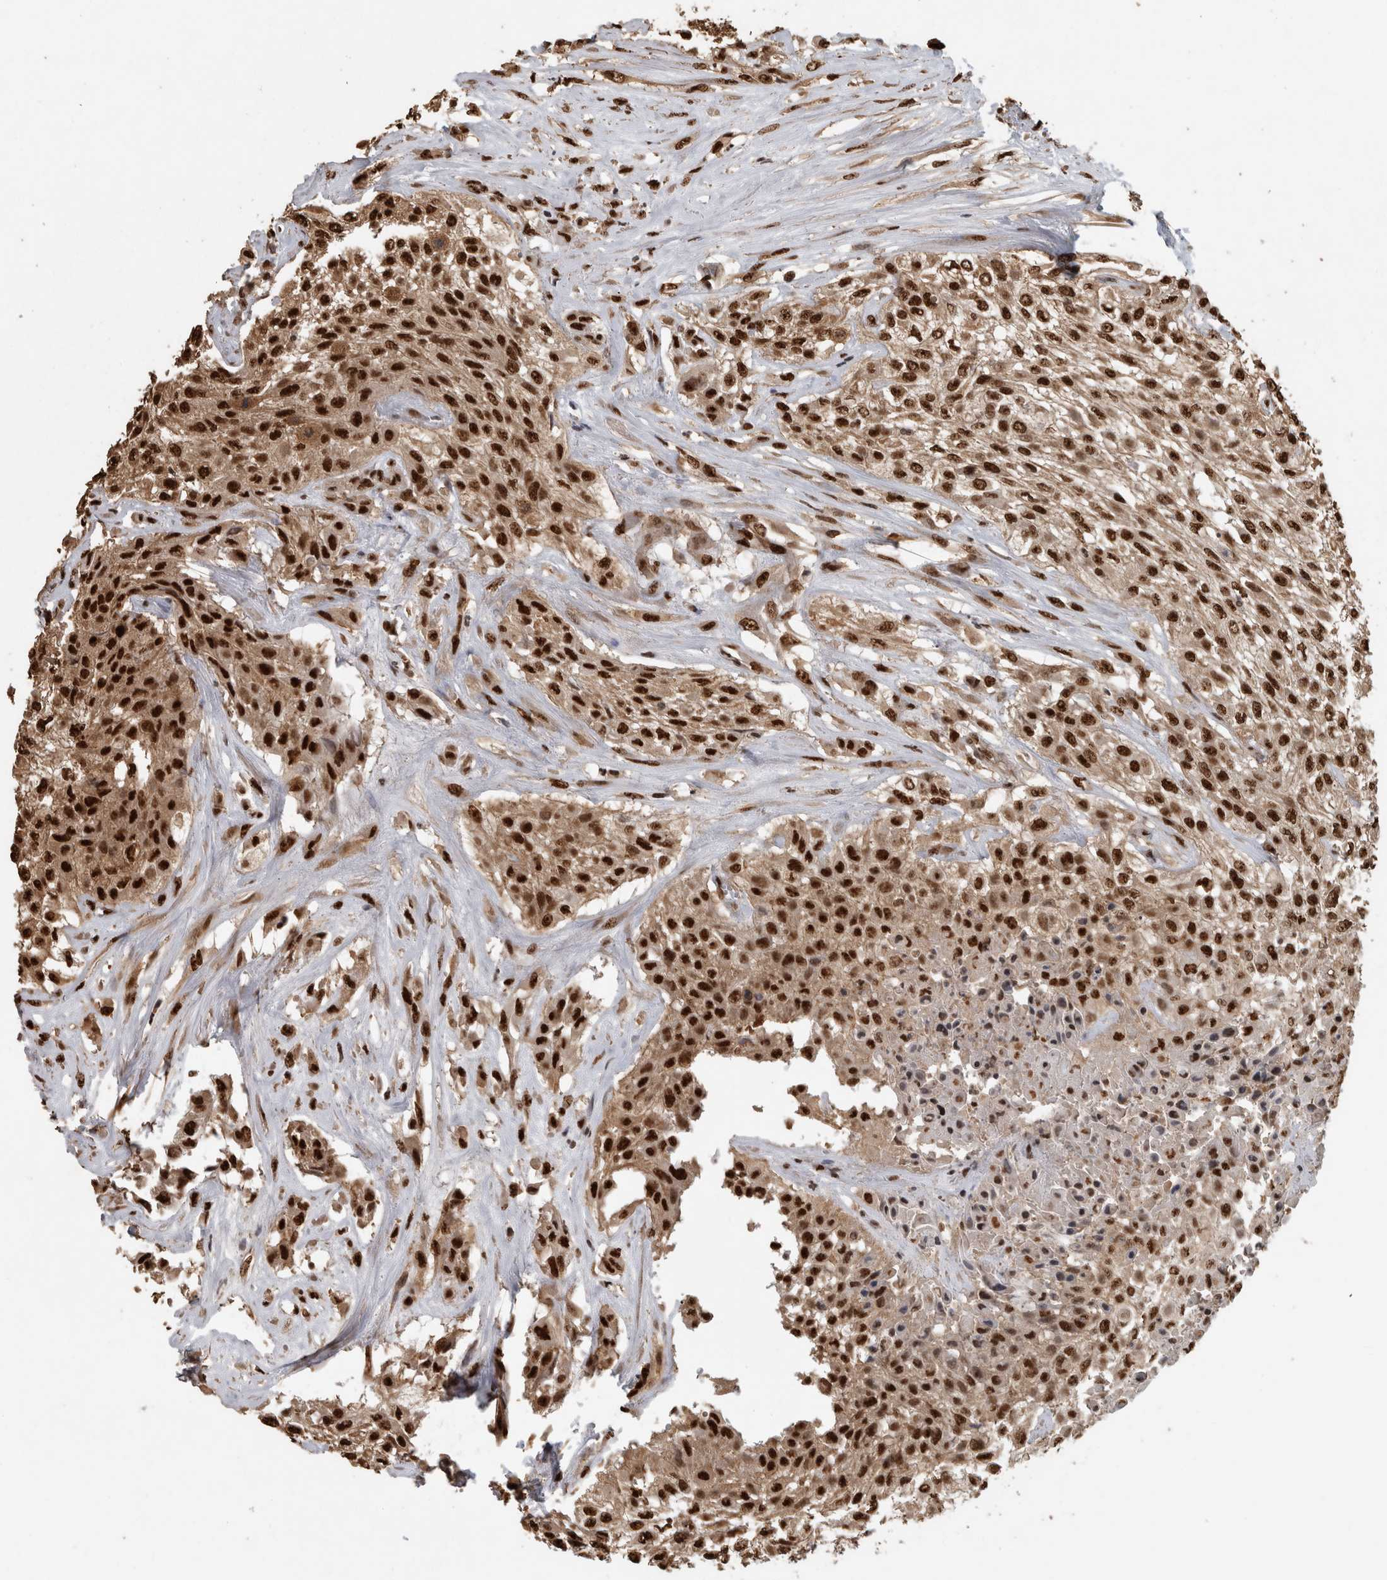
{"staining": {"intensity": "strong", "quantity": ">75%", "location": "nuclear"}, "tissue": "urothelial cancer", "cell_type": "Tumor cells", "image_type": "cancer", "snomed": [{"axis": "morphology", "description": "Urothelial carcinoma, High grade"}, {"axis": "topography", "description": "Urinary bladder"}], "caption": "A high-resolution image shows immunohistochemistry (IHC) staining of urothelial carcinoma (high-grade), which shows strong nuclear positivity in about >75% of tumor cells.", "gene": "RAD50", "patient": {"sex": "male", "age": 57}}